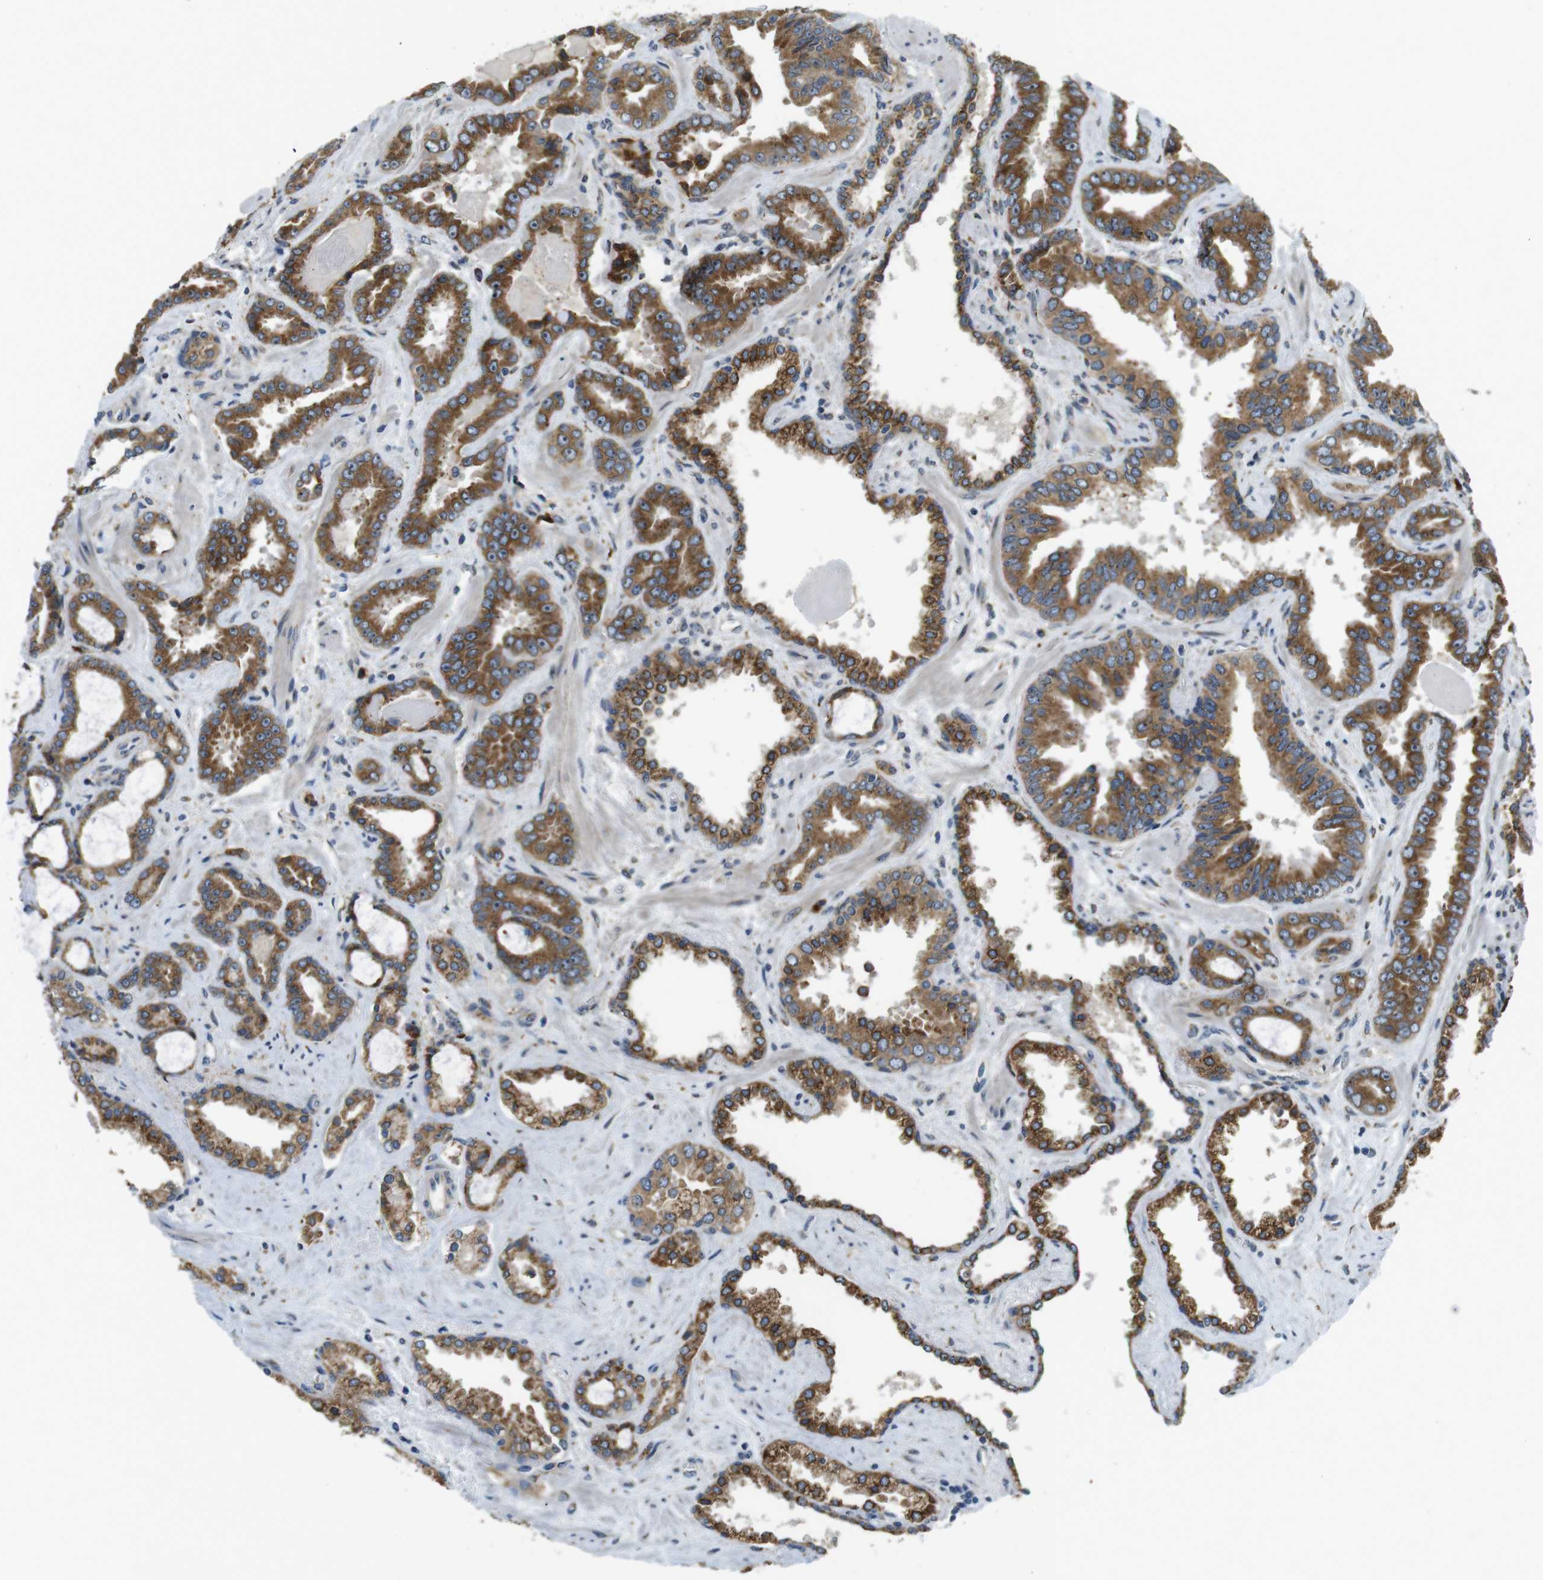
{"staining": {"intensity": "strong", "quantity": ">75%", "location": "cytoplasmic/membranous"}, "tissue": "prostate cancer", "cell_type": "Tumor cells", "image_type": "cancer", "snomed": [{"axis": "morphology", "description": "Adenocarcinoma, Low grade"}, {"axis": "topography", "description": "Prostate"}], "caption": "Strong cytoplasmic/membranous protein expression is present in approximately >75% of tumor cells in prostate cancer.", "gene": "TMEM143", "patient": {"sex": "male", "age": 60}}